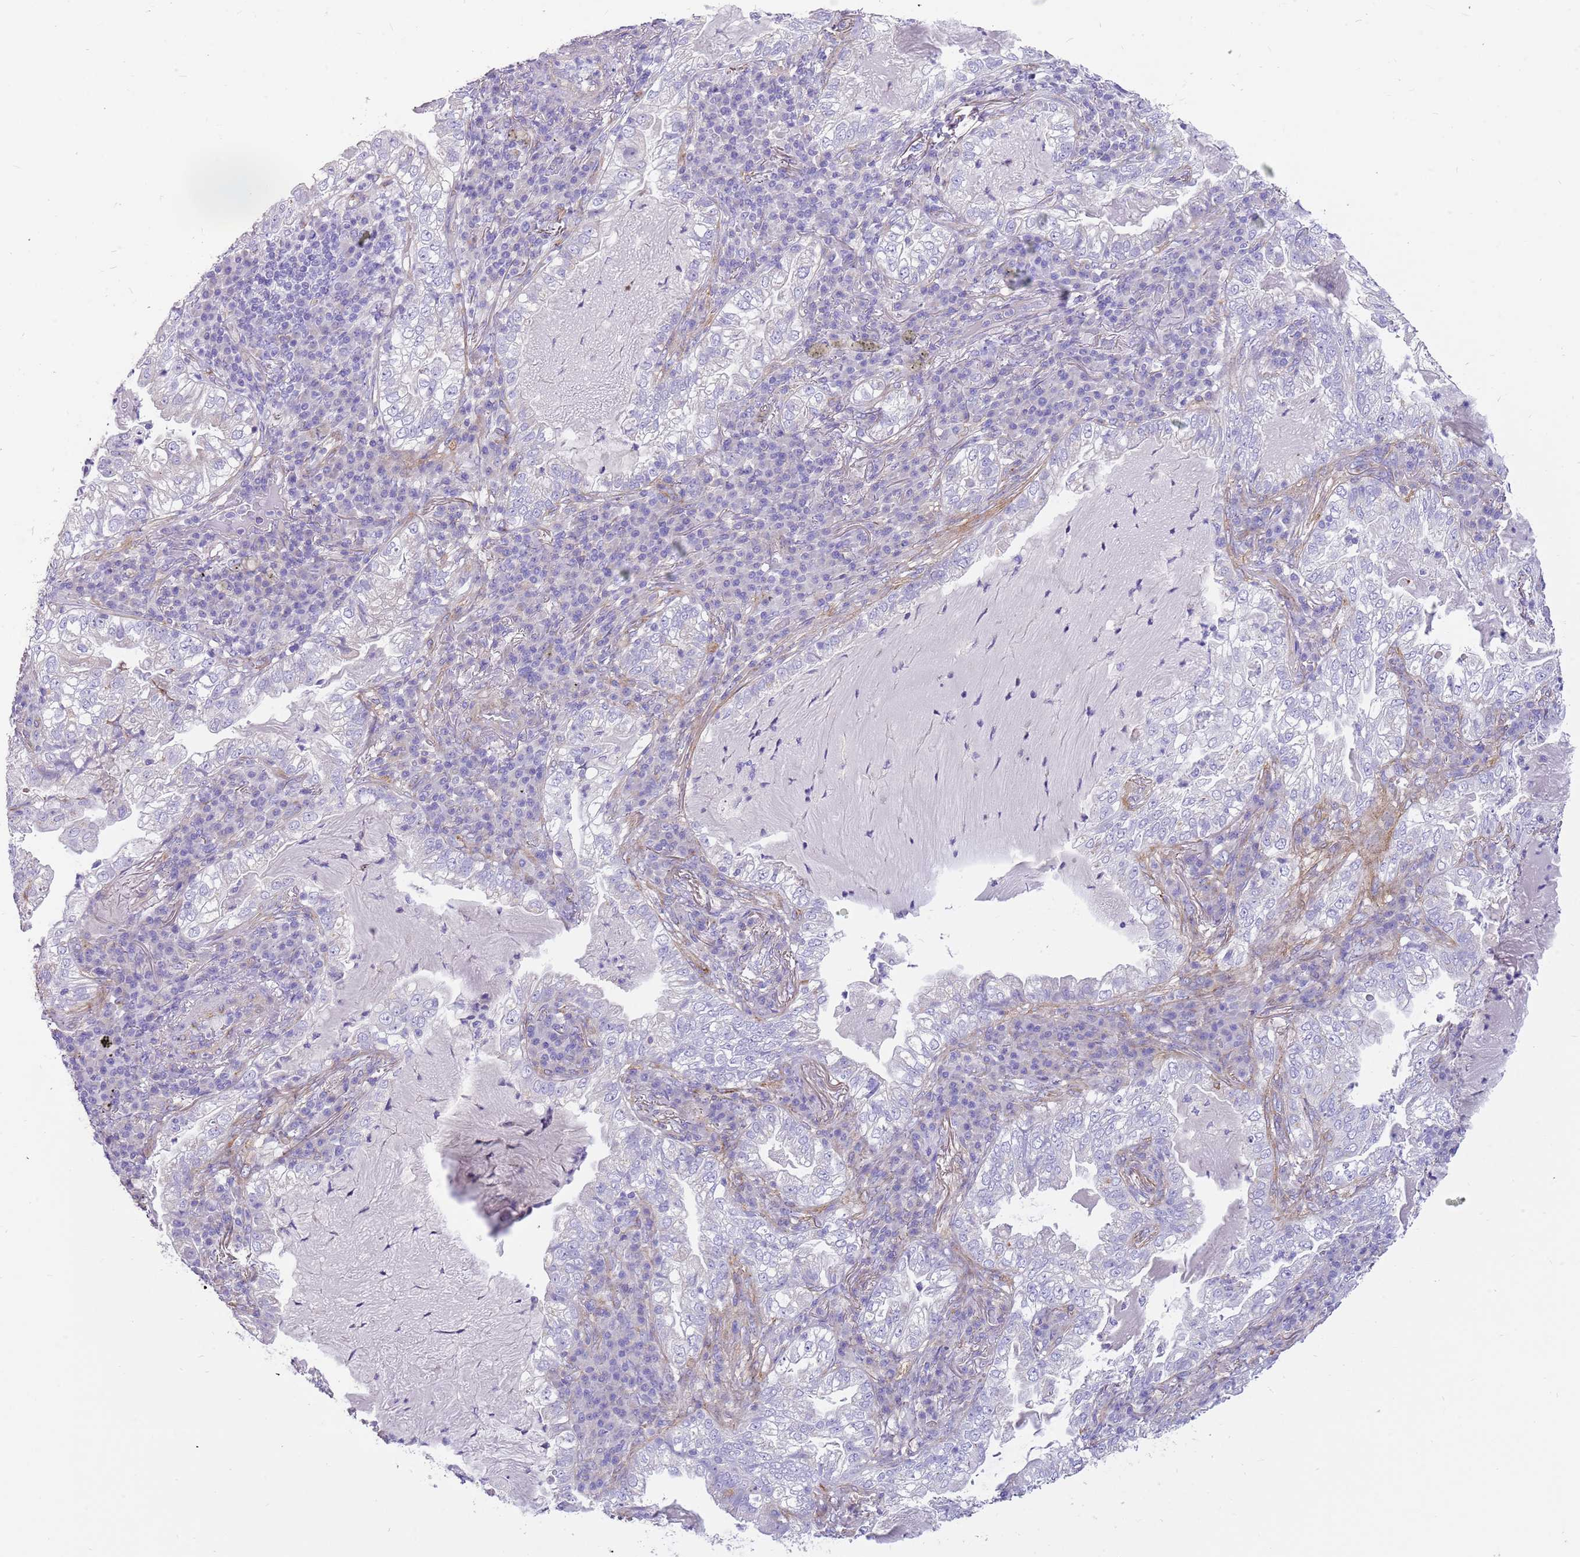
{"staining": {"intensity": "negative", "quantity": "none", "location": "none"}, "tissue": "lung cancer", "cell_type": "Tumor cells", "image_type": "cancer", "snomed": [{"axis": "morphology", "description": "Adenocarcinoma, NOS"}, {"axis": "topography", "description": "Lung"}], "caption": "Lung cancer (adenocarcinoma) was stained to show a protein in brown. There is no significant expression in tumor cells.", "gene": "SERINC3", "patient": {"sex": "female", "age": 73}}